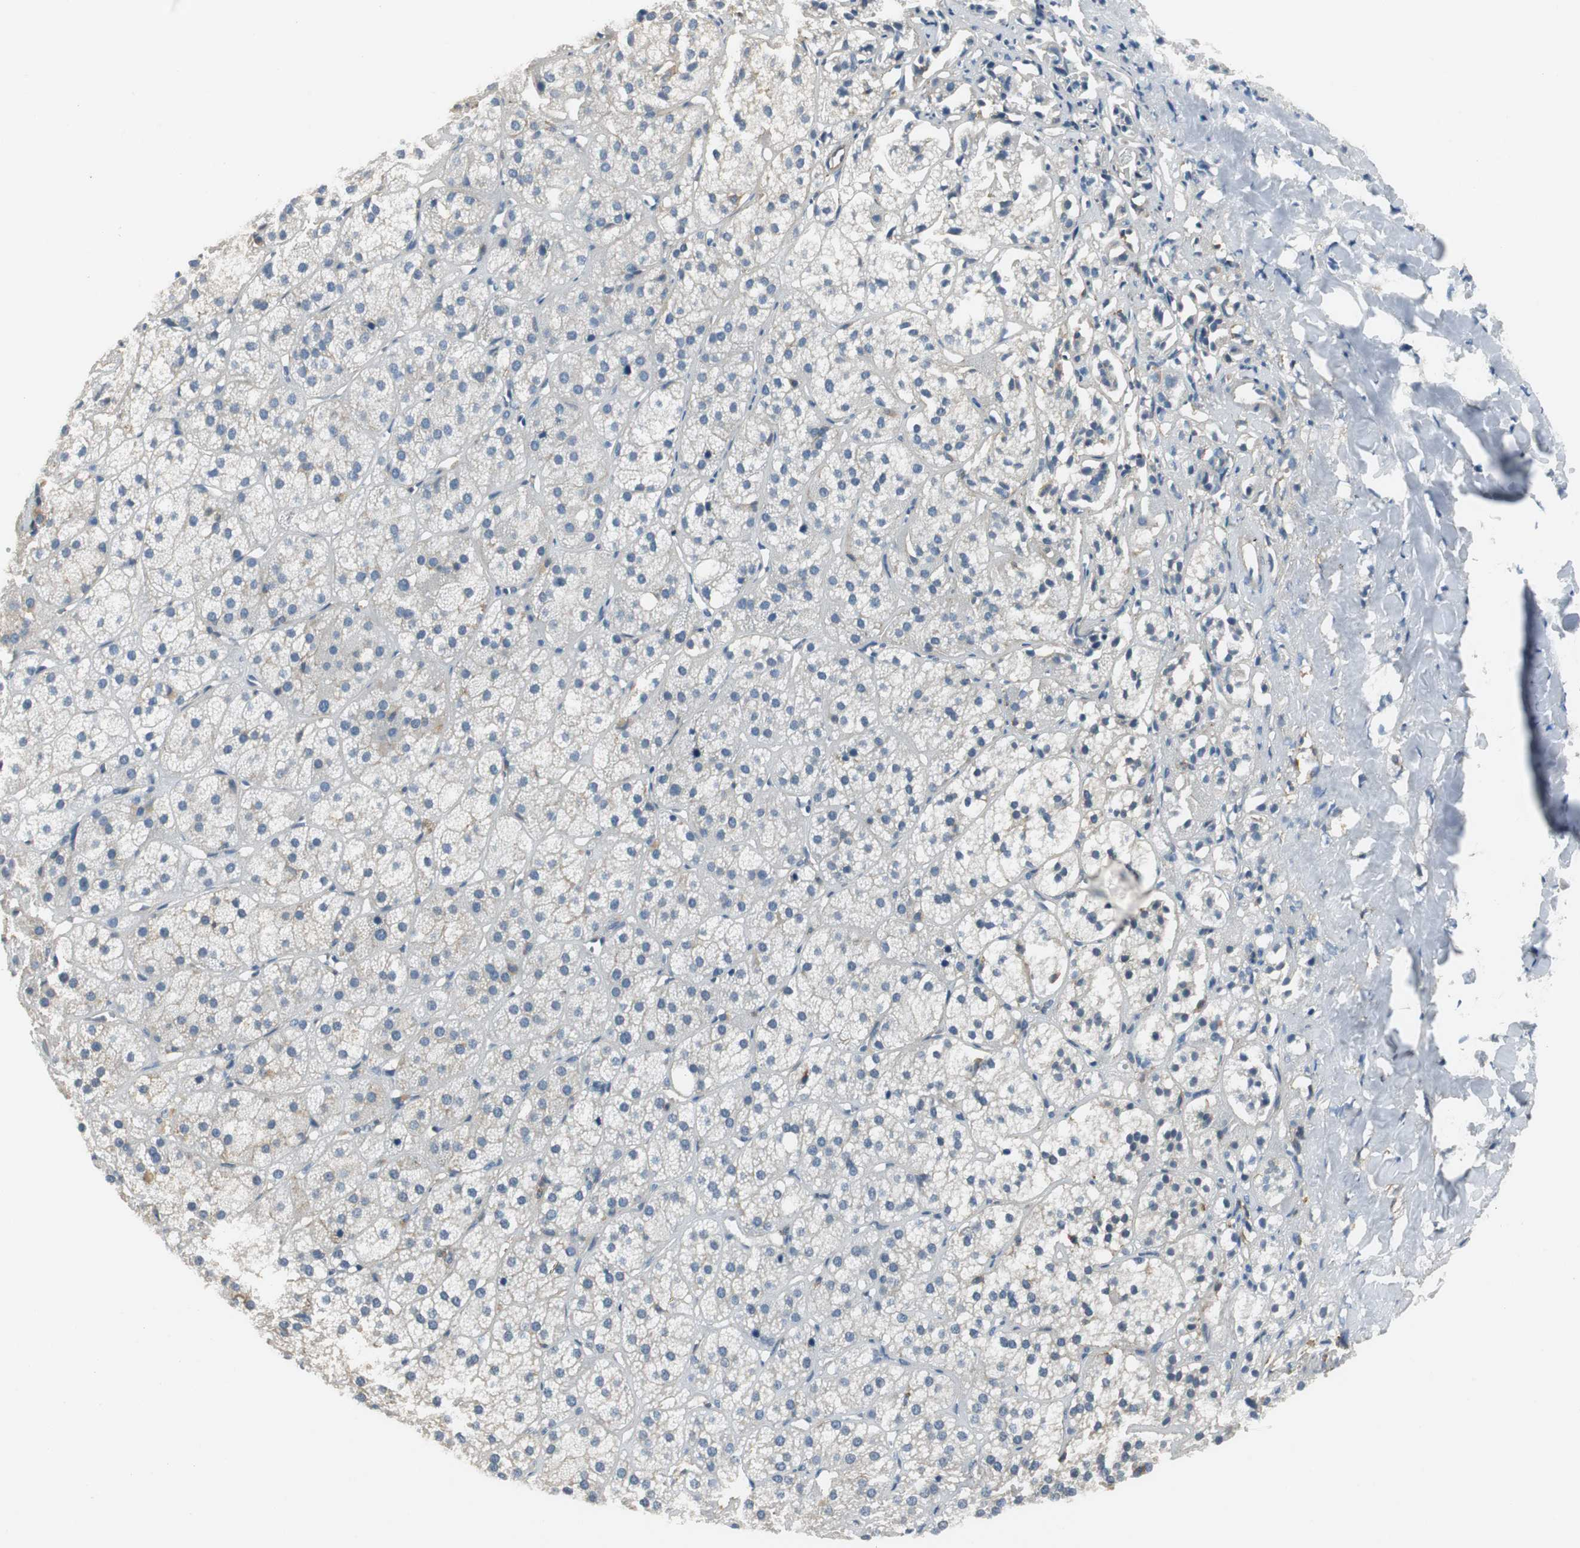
{"staining": {"intensity": "moderate", "quantity": "25%-75%", "location": "cytoplasmic/membranous"}, "tissue": "adrenal gland", "cell_type": "Glandular cells", "image_type": "normal", "snomed": [{"axis": "morphology", "description": "Normal tissue, NOS"}, {"axis": "topography", "description": "Adrenal gland"}], "caption": "Moderate cytoplasmic/membranous positivity for a protein is present in approximately 25%-75% of glandular cells of benign adrenal gland using immunohistochemistry.", "gene": "ARPC3", "patient": {"sex": "female", "age": 71}}